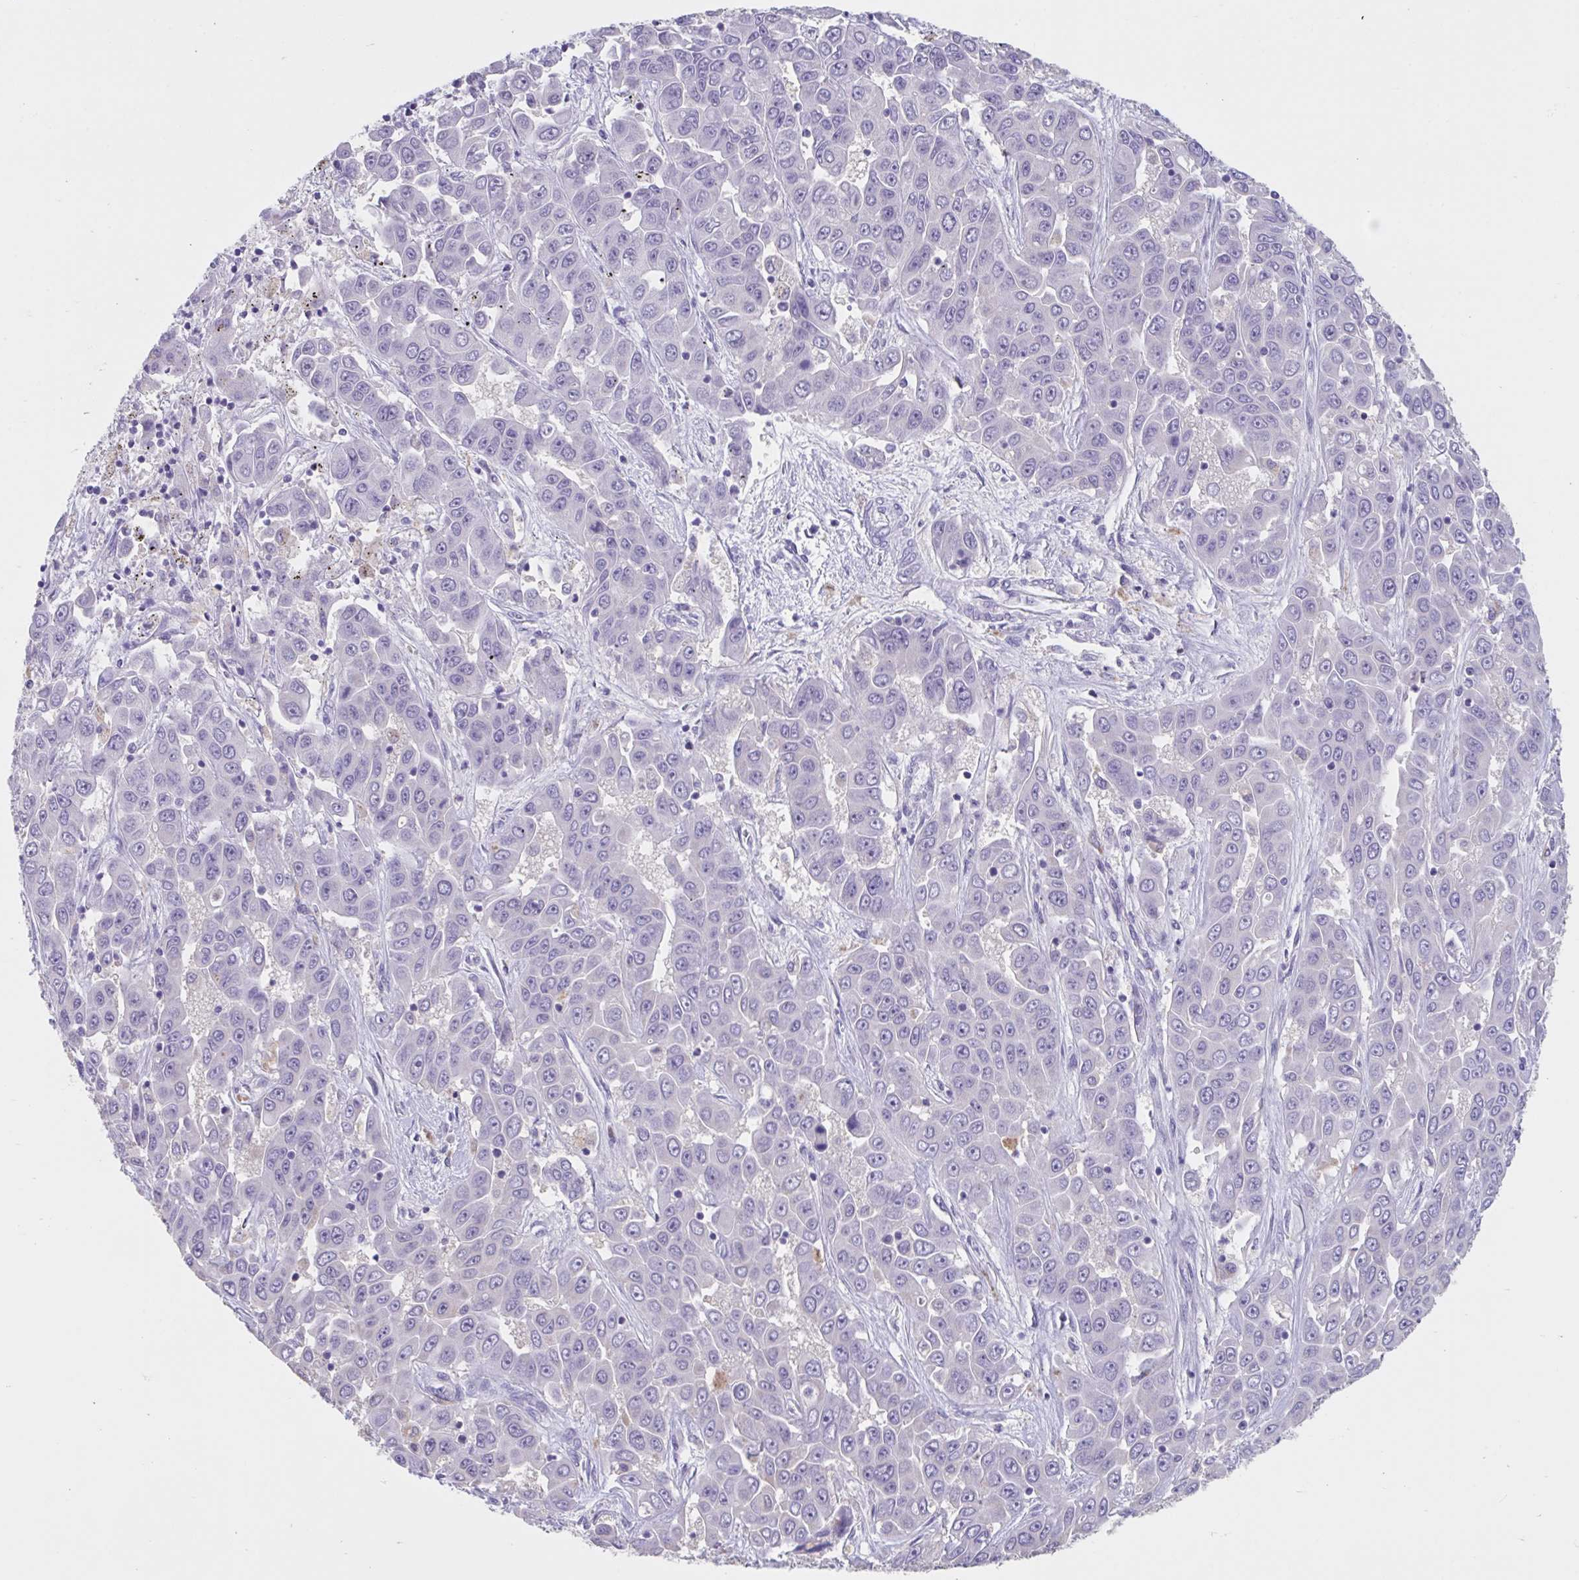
{"staining": {"intensity": "negative", "quantity": "none", "location": "none"}, "tissue": "liver cancer", "cell_type": "Tumor cells", "image_type": "cancer", "snomed": [{"axis": "morphology", "description": "Cholangiocarcinoma"}, {"axis": "topography", "description": "Liver"}], "caption": "This is an IHC histopathology image of liver cancer. There is no positivity in tumor cells.", "gene": "GPR162", "patient": {"sex": "female", "age": 52}}